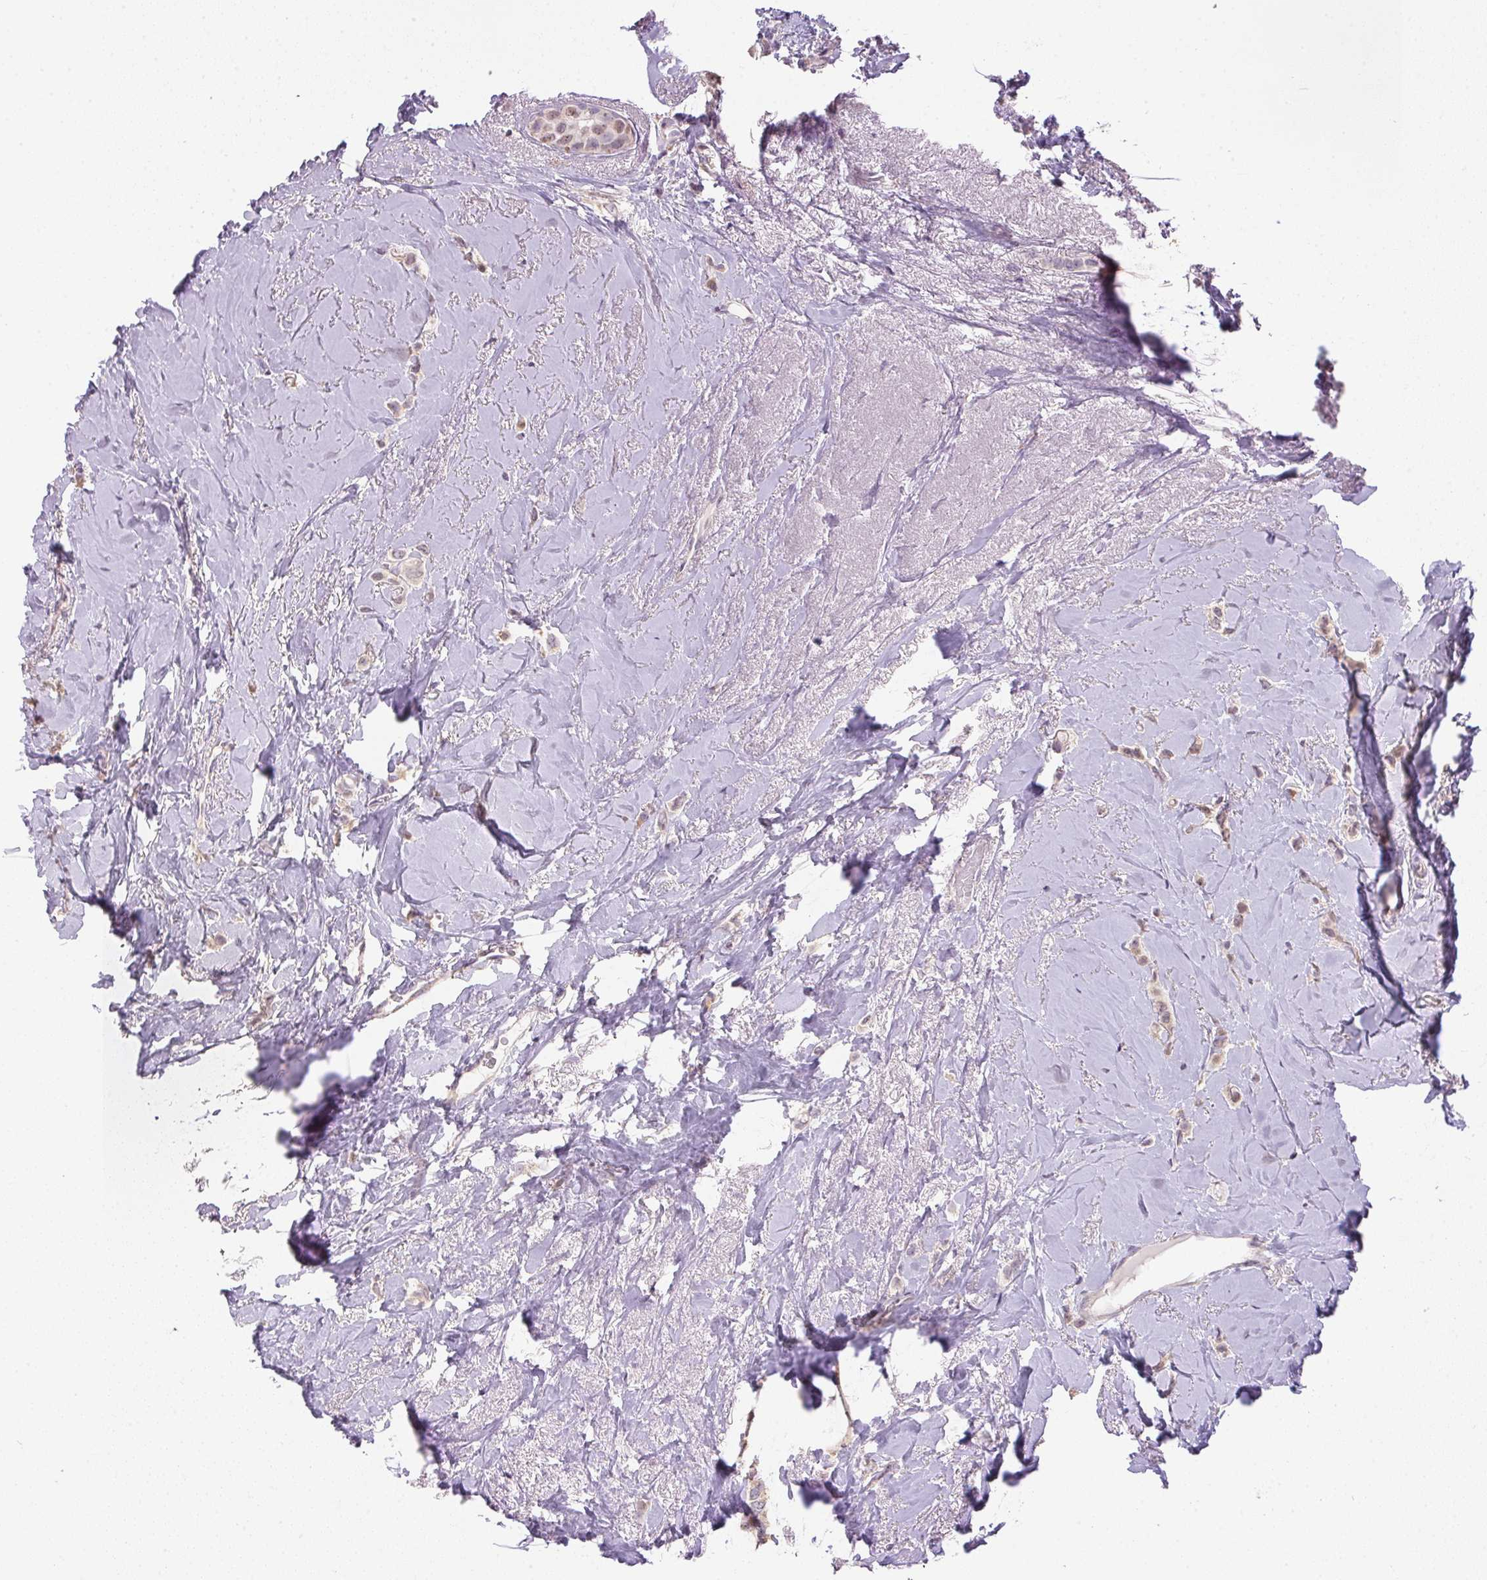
{"staining": {"intensity": "weak", "quantity": "<25%", "location": "nuclear"}, "tissue": "breast cancer", "cell_type": "Tumor cells", "image_type": "cancer", "snomed": [{"axis": "morphology", "description": "Lobular carcinoma"}, {"axis": "topography", "description": "Breast"}], "caption": "A micrograph of human breast cancer (lobular carcinoma) is negative for staining in tumor cells.", "gene": "SPACA9", "patient": {"sex": "female", "age": 66}}